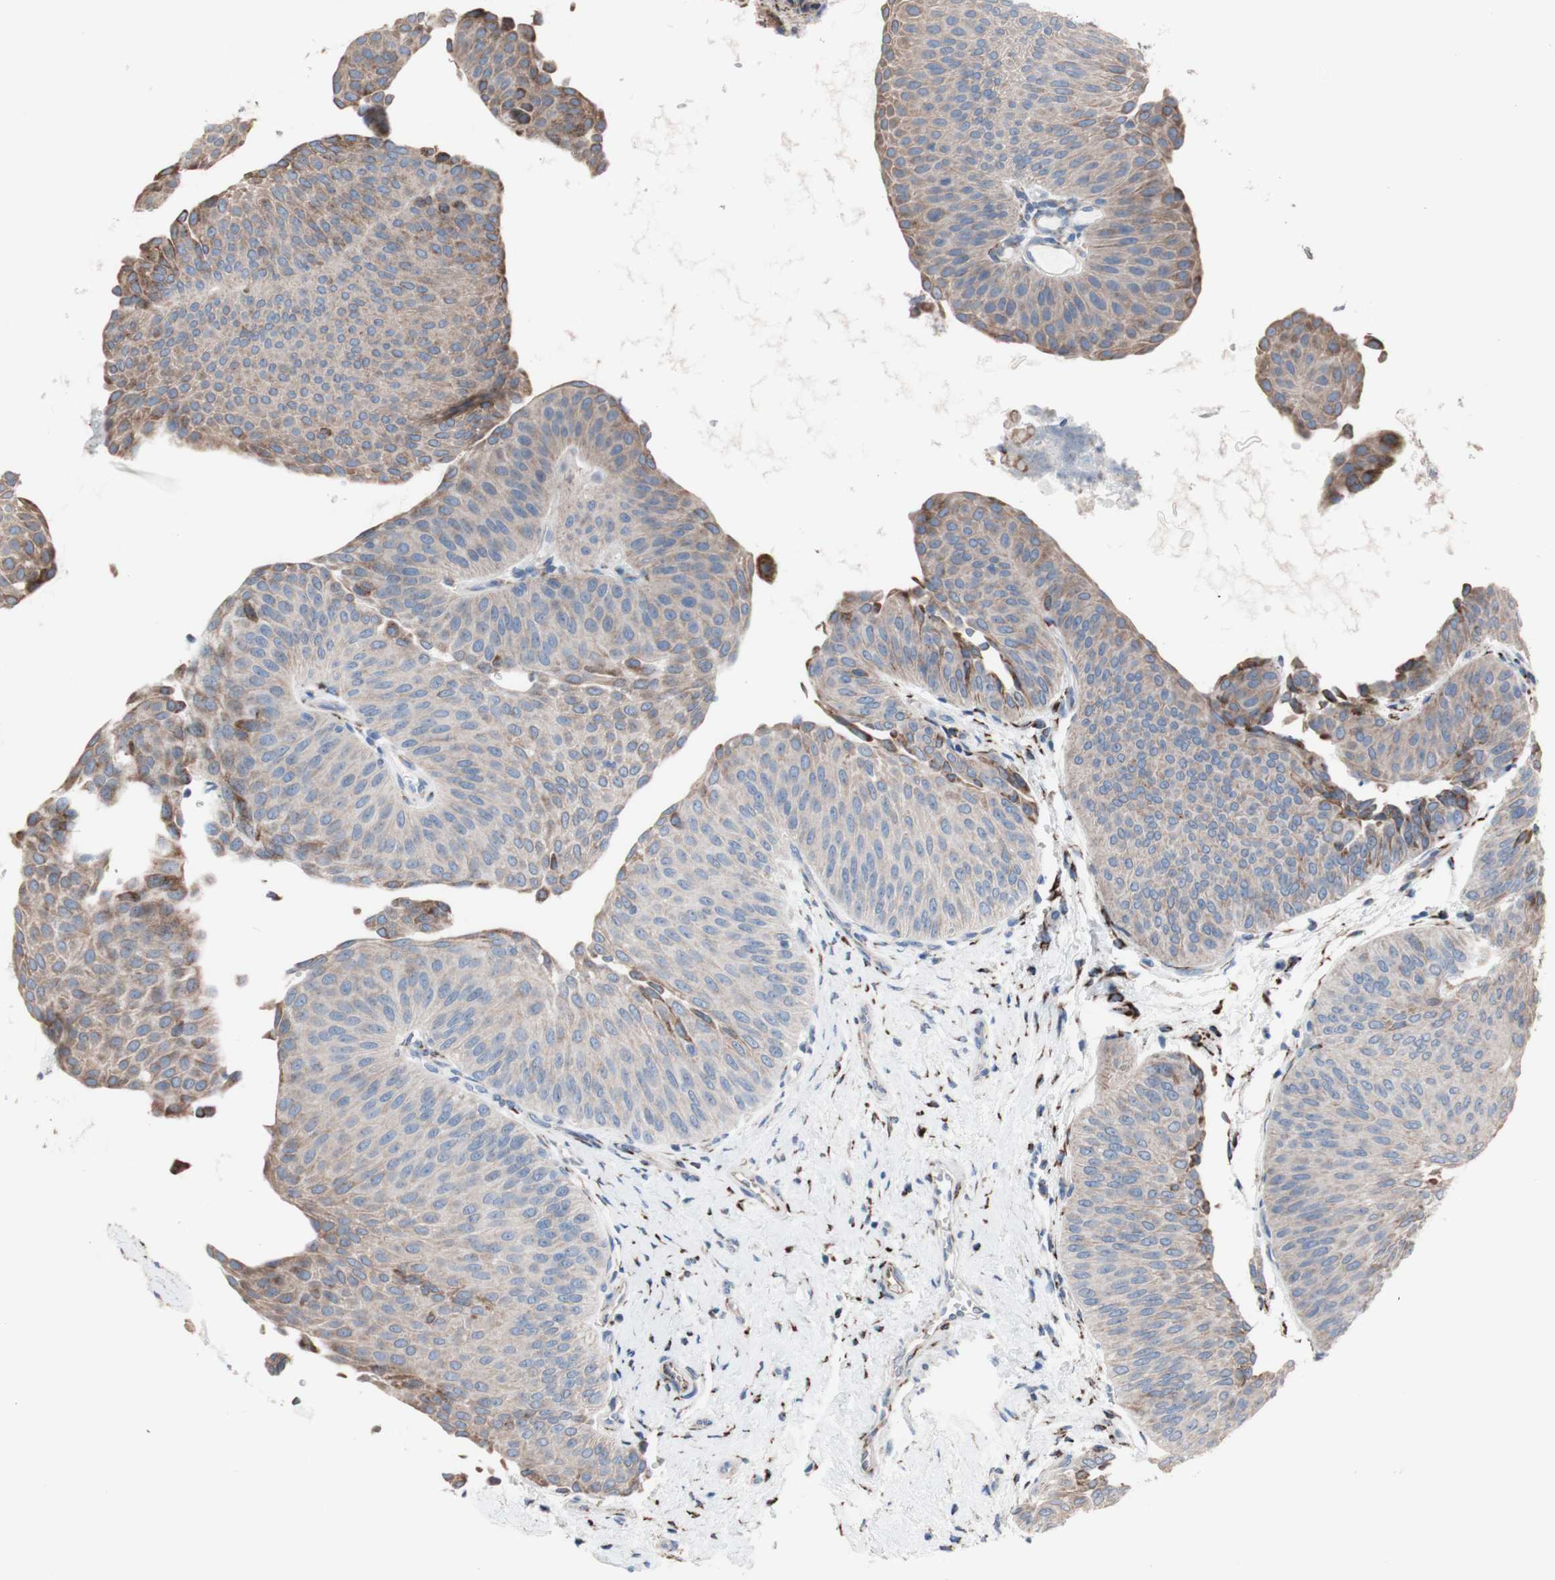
{"staining": {"intensity": "weak", "quantity": "25%-75%", "location": "cytoplasmic/membranous"}, "tissue": "urothelial cancer", "cell_type": "Tumor cells", "image_type": "cancer", "snomed": [{"axis": "morphology", "description": "Urothelial carcinoma, Low grade"}, {"axis": "topography", "description": "Urinary bladder"}], "caption": "IHC histopathology image of human urothelial carcinoma (low-grade) stained for a protein (brown), which displays low levels of weak cytoplasmic/membranous positivity in approximately 25%-75% of tumor cells.", "gene": "AGPAT5", "patient": {"sex": "female", "age": 60}}